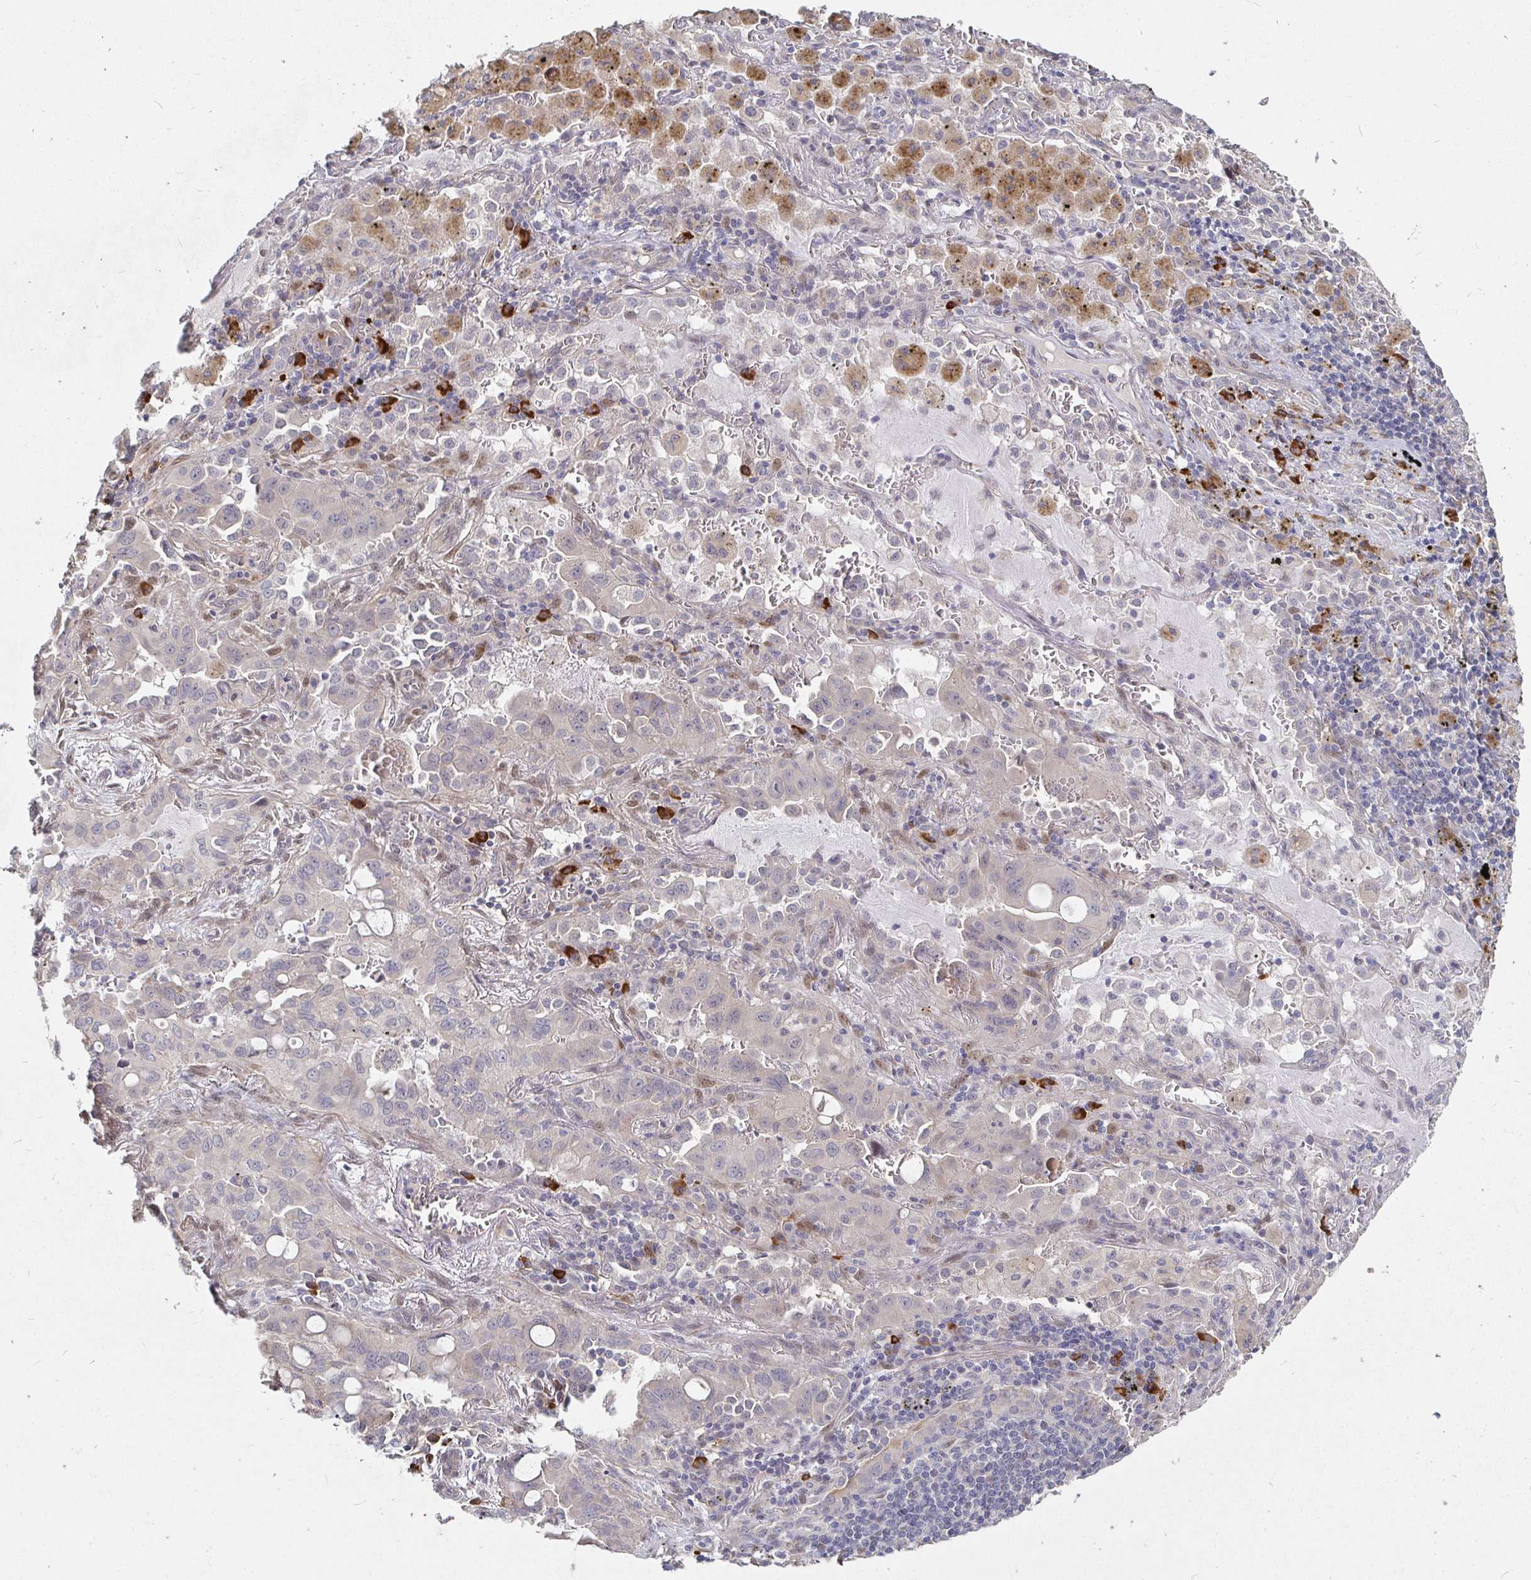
{"staining": {"intensity": "negative", "quantity": "none", "location": "none"}, "tissue": "lung cancer", "cell_type": "Tumor cells", "image_type": "cancer", "snomed": [{"axis": "morphology", "description": "Adenocarcinoma, NOS"}, {"axis": "topography", "description": "Lung"}], "caption": "Image shows no significant protein positivity in tumor cells of lung cancer (adenocarcinoma).", "gene": "MEIS1", "patient": {"sex": "male", "age": 65}}